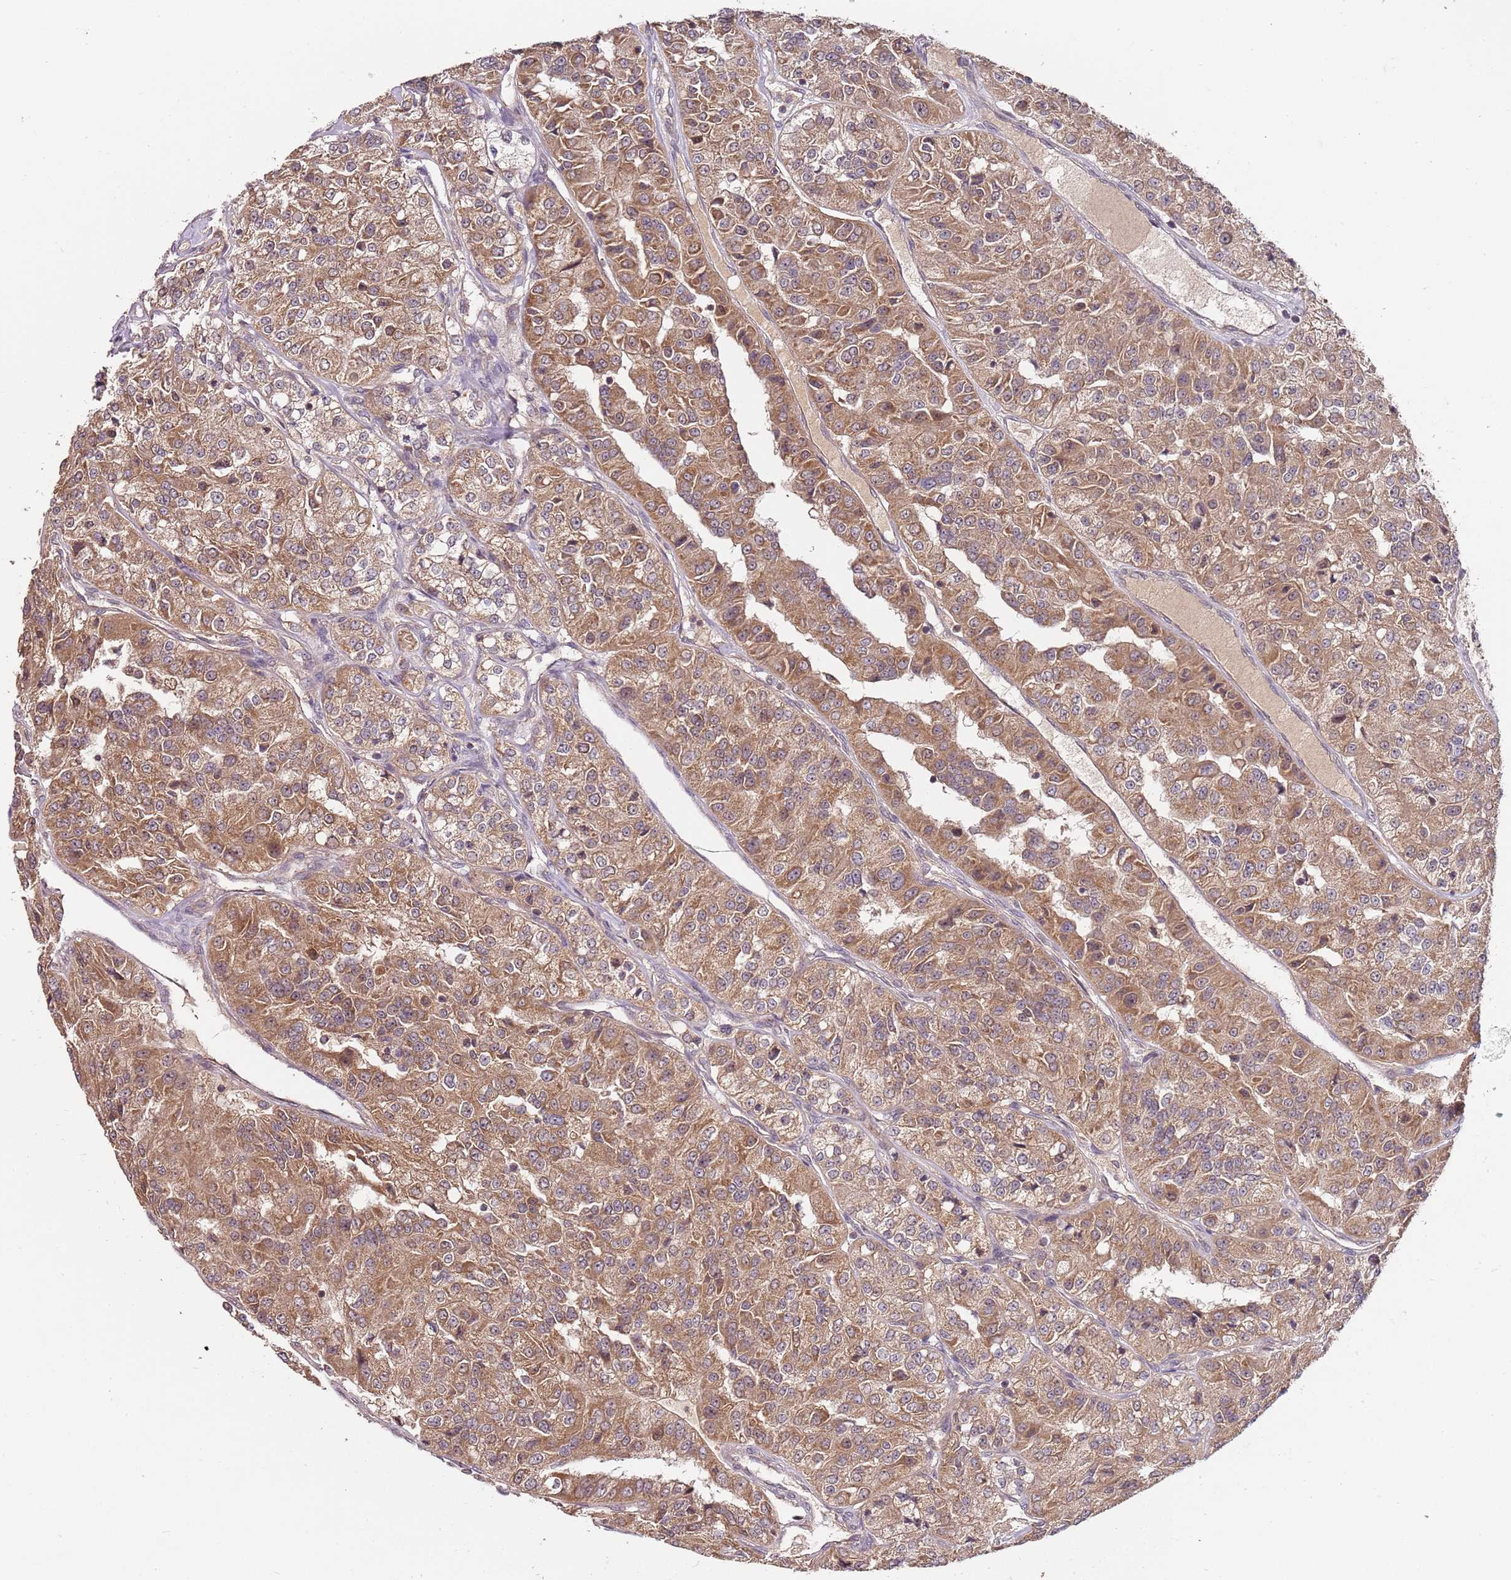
{"staining": {"intensity": "moderate", "quantity": ">75%", "location": "cytoplasmic/membranous"}, "tissue": "renal cancer", "cell_type": "Tumor cells", "image_type": "cancer", "snomed": [{"axis": "morphology", "description": "Adenocarcinoma, NOS"}, {"axis": "topography", "description": "Kidney"}], "caption": "Protein expression analysis of adenocarcinoma (renal) exhibits moderate cytoplasmic/membranous expression in about >75% of tumor cells.", "gene": "LIN37", "patient": {"sex": "female", "age": 63}}